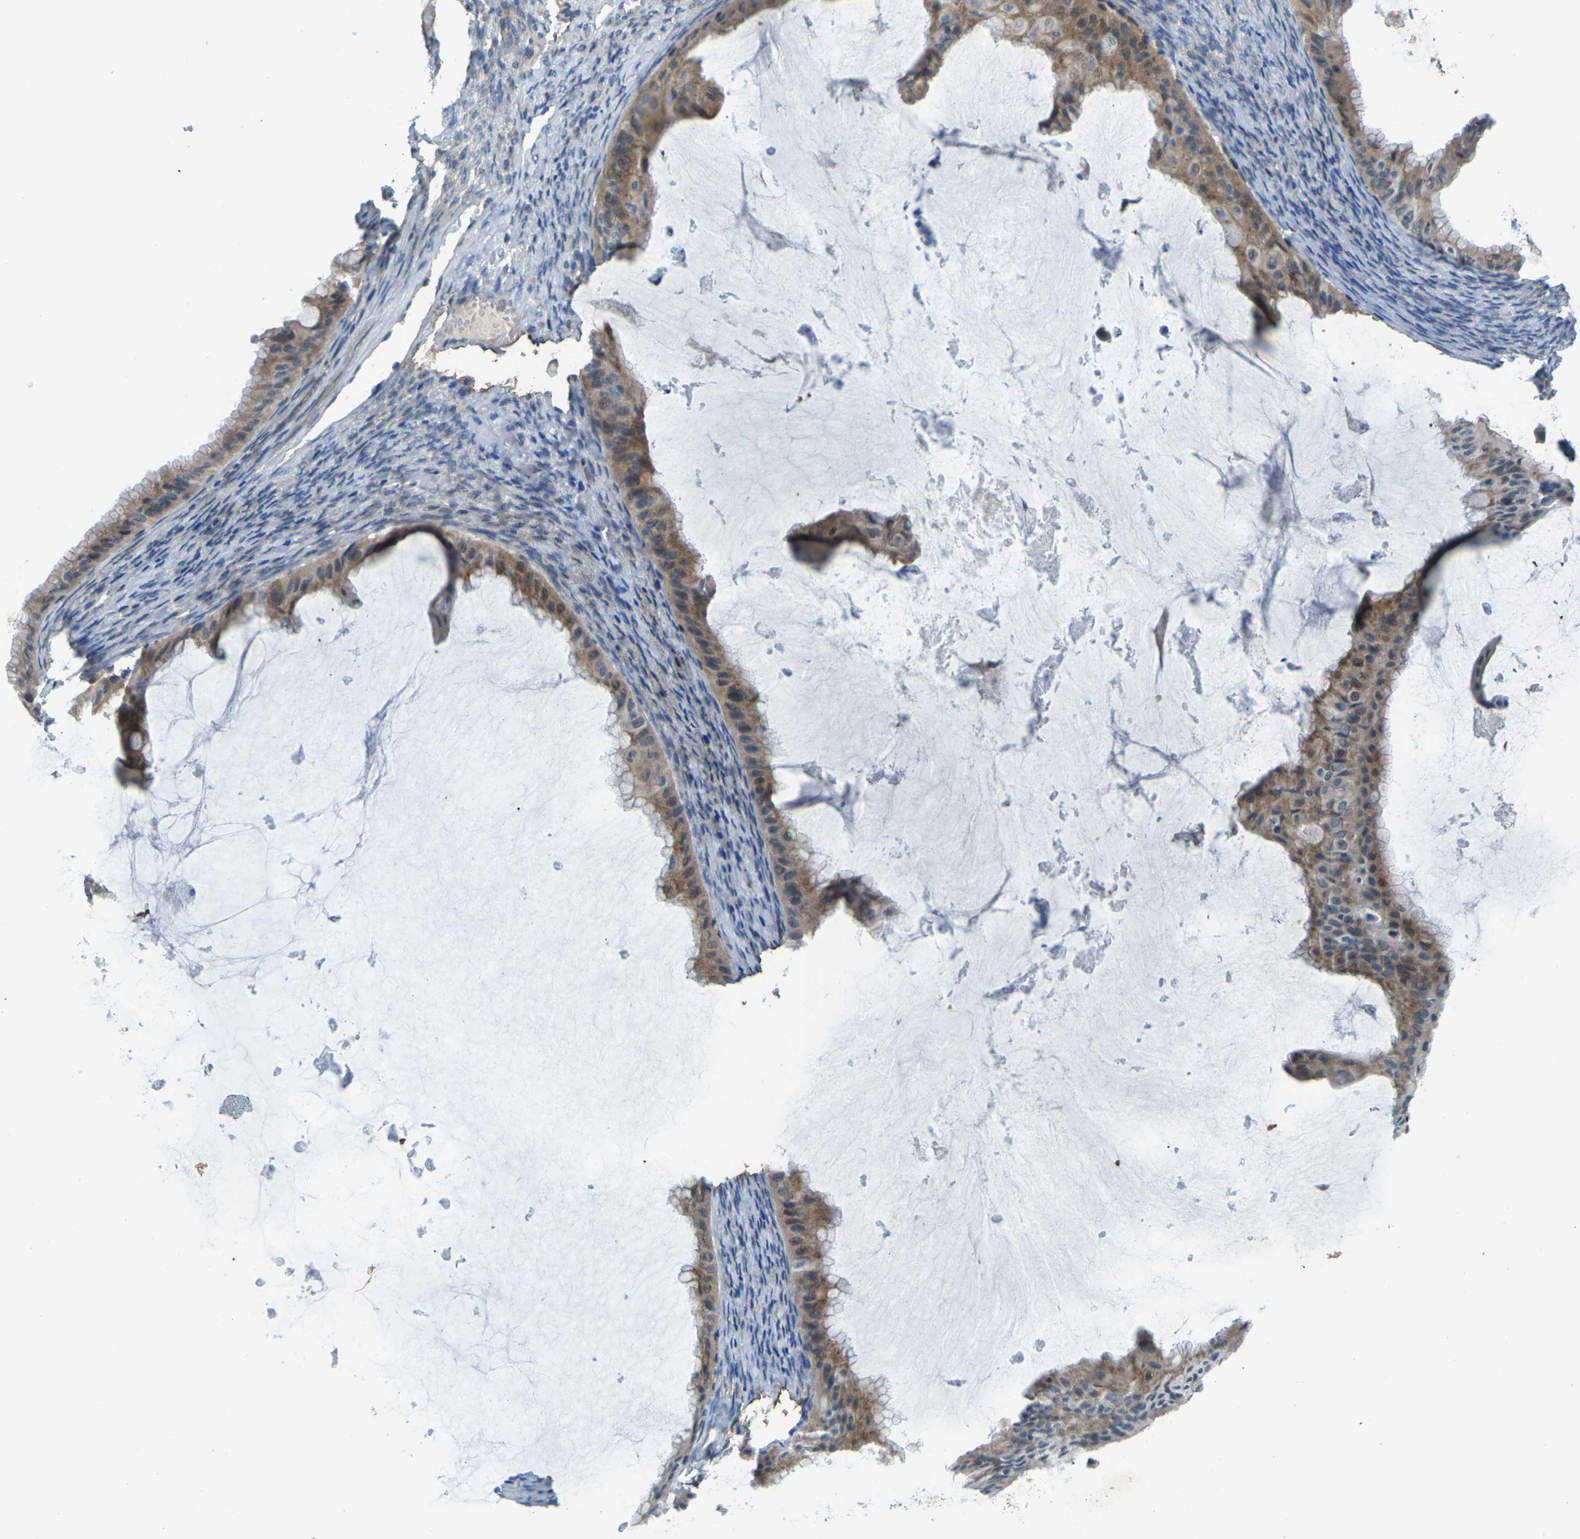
{"staining": {"intensity": "moderate", "quantity": ">75%", "location": "cytoplasmic/membranous"}, "tissue": "ovarian cancer", "cell_type": "Tumor cells", "image_type": "cancer", "snomed": [{"axis": "morphology", "description": "Cystadenocarcinoma, mucinous, NOS"}, {"axis": "topography", "description": "Ovary"}], "caption": "Moderate cytoplasmic/membranous protein staining is seen in approximately >75% of tumor cells in ovarian cancer (mucinous cystadenocarcinoma).", "gene": "SIGLEC14", "patient": {"sex": "female", "age": 61}}